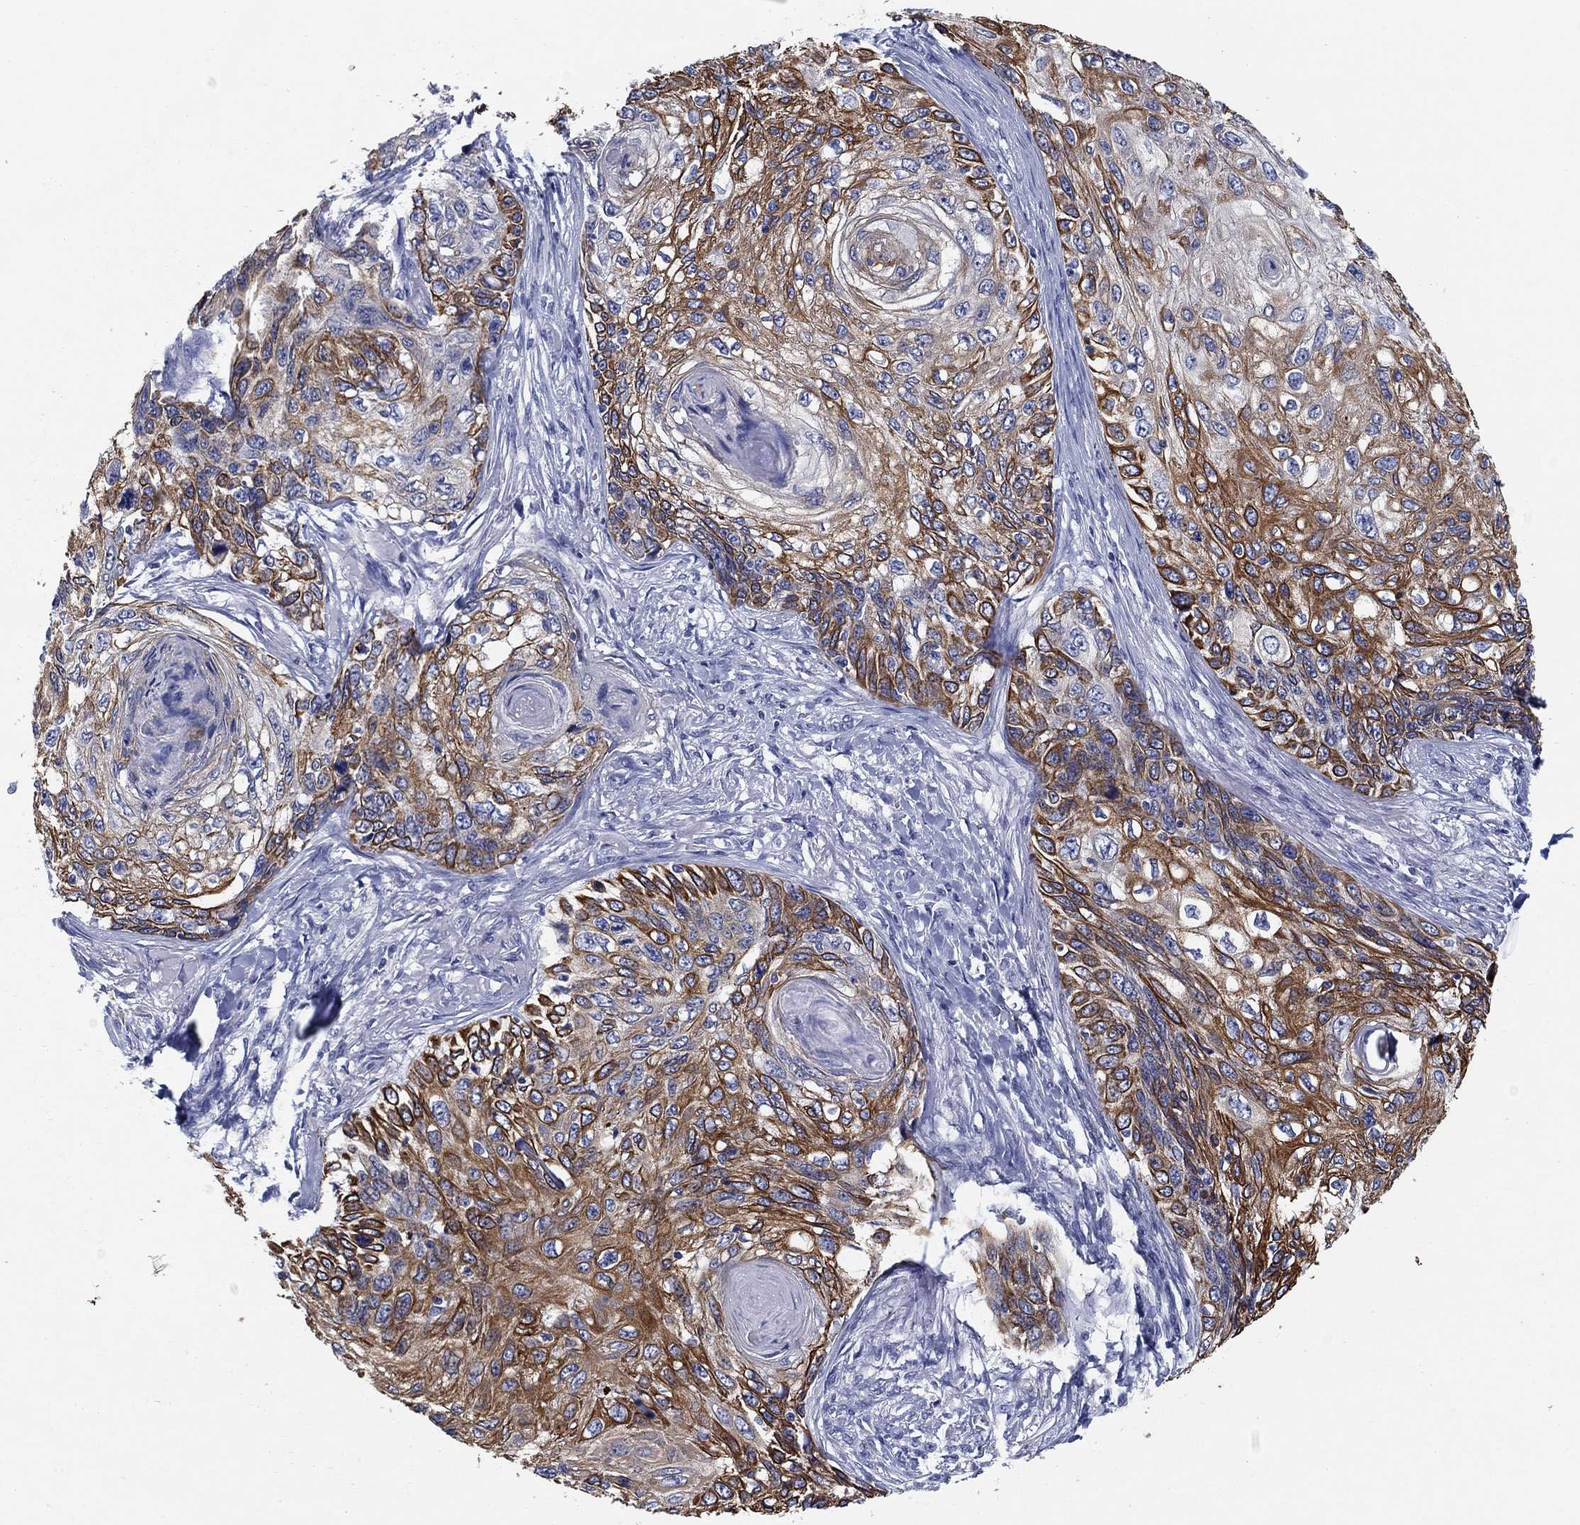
{"staining": {"intensity": "strong", "quantity": ">75%", "location": "cytoplasmic/membranous"}, "tissue": "skin cancer", "cell_type": "Tumor cells", "image_type": "cancer", "snomed": [{"axis": "morphology", "description": "Squamous cell carcinoma, NOS"}, {"axis": "topography", "description": "Skin"}], "caption": "Squamous cell carcinoma (skin) stained with DAB (3,3'-diaminobenzidine) immunohistochemistry displays high levels of strong cytoplasmic/membranous positivity in about >75% of tumor cells.", "gene": "CLUL1", "patient": {"sex": "male", "age": 92}}